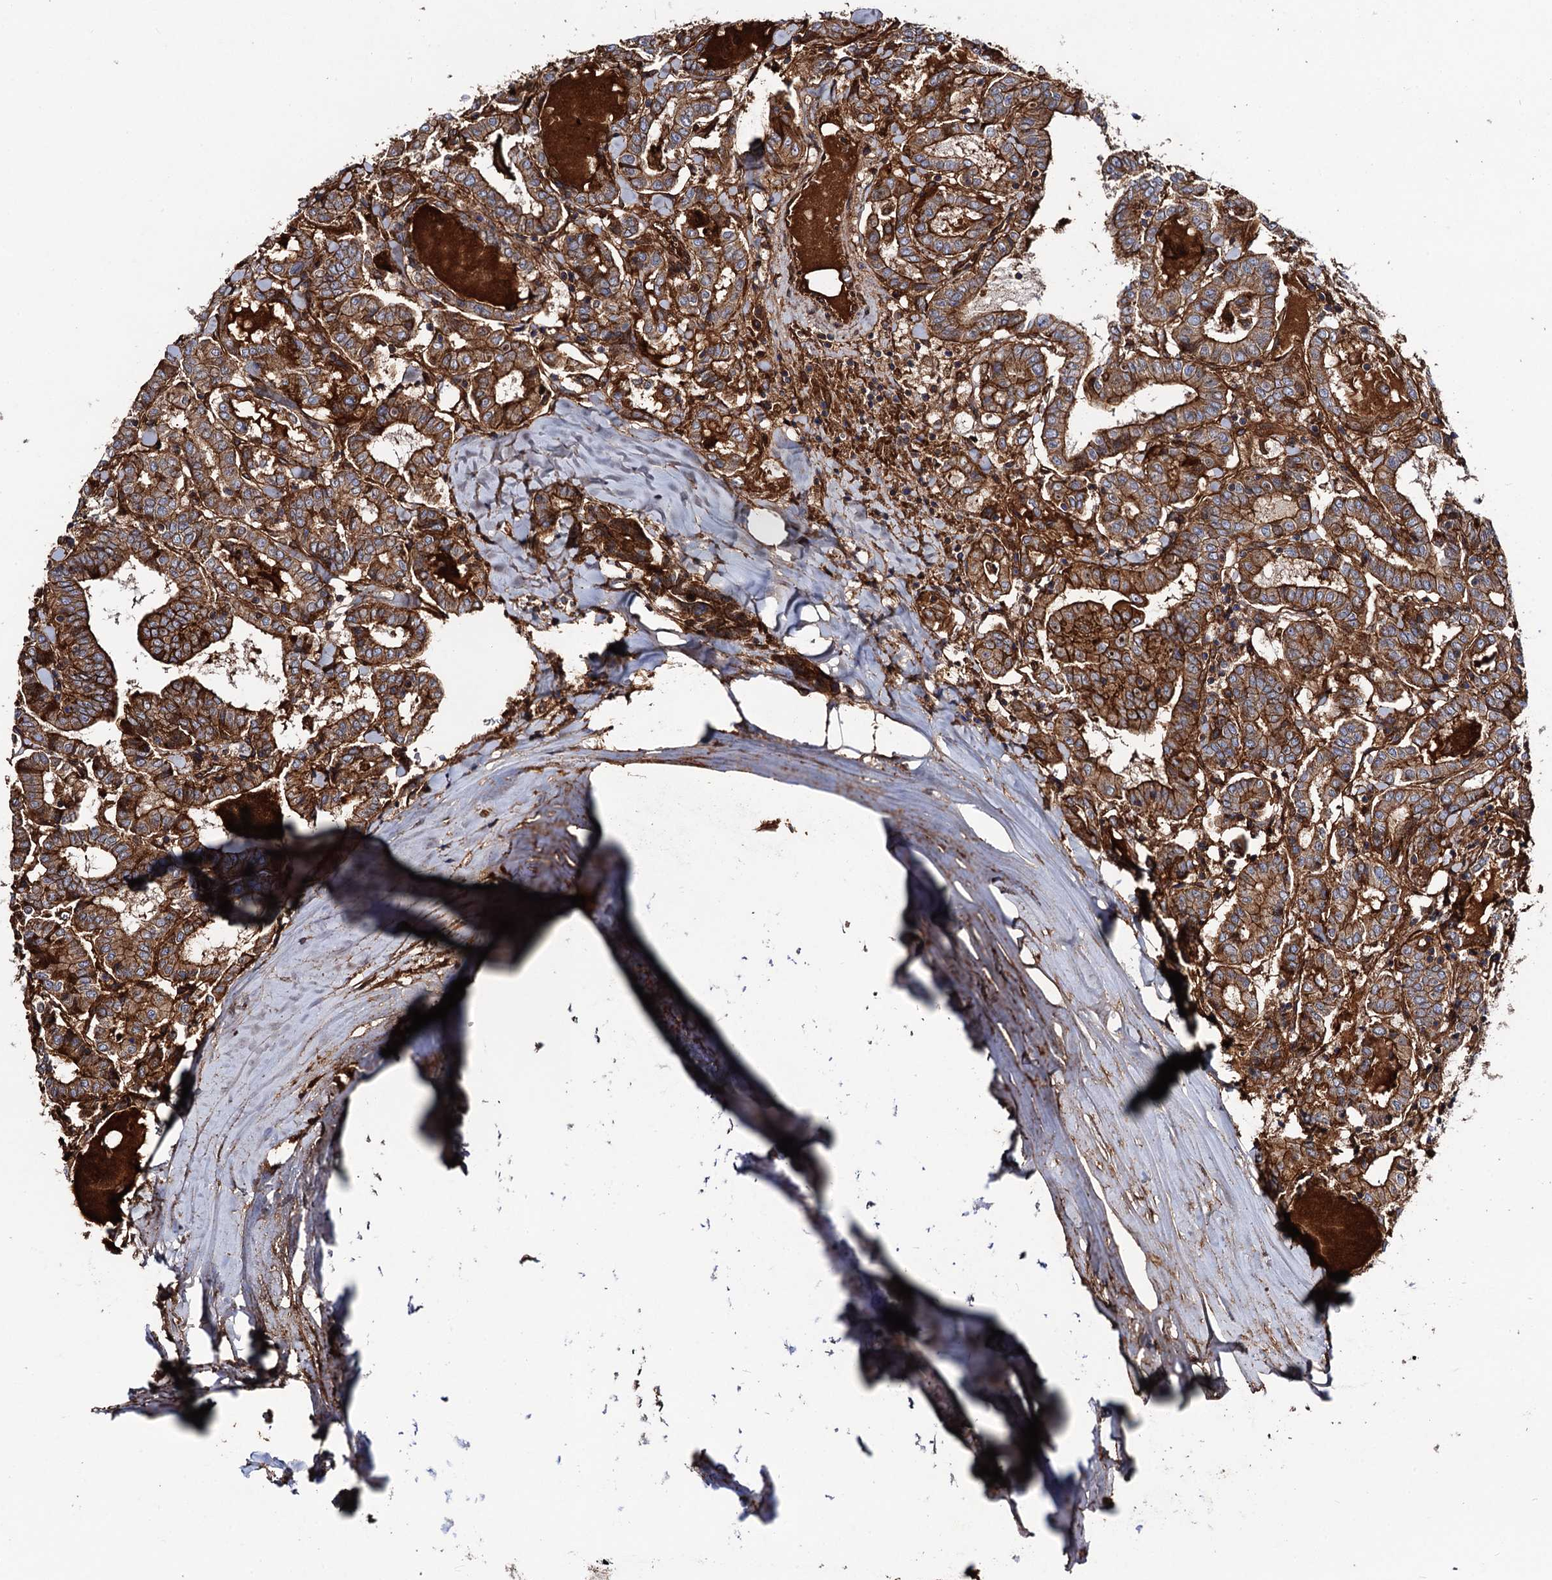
{"staining": {"intensity": "strong", "quantity": ">75%", "location": "cytoplasmic/membranous"}, "tissue": "thyroid cancer", "cell_type": "Tumor cells", "image_type": "cancer", "snomed": [{"axis": "morphology", "description": "Papillary adenocarcinoma, NOS"}, {"axis": "topography", "description": "Thyroid gland"}], "caption": "This is an image of immunohistochemistry (IHC) staining of thyroid cancer (papillary adenocarcinoma), which shows strong expression in the cytoplasmic/membranous of tumor cells.", "gene": "CIP2A", "patient": {"sex": "female", "age": 72}}